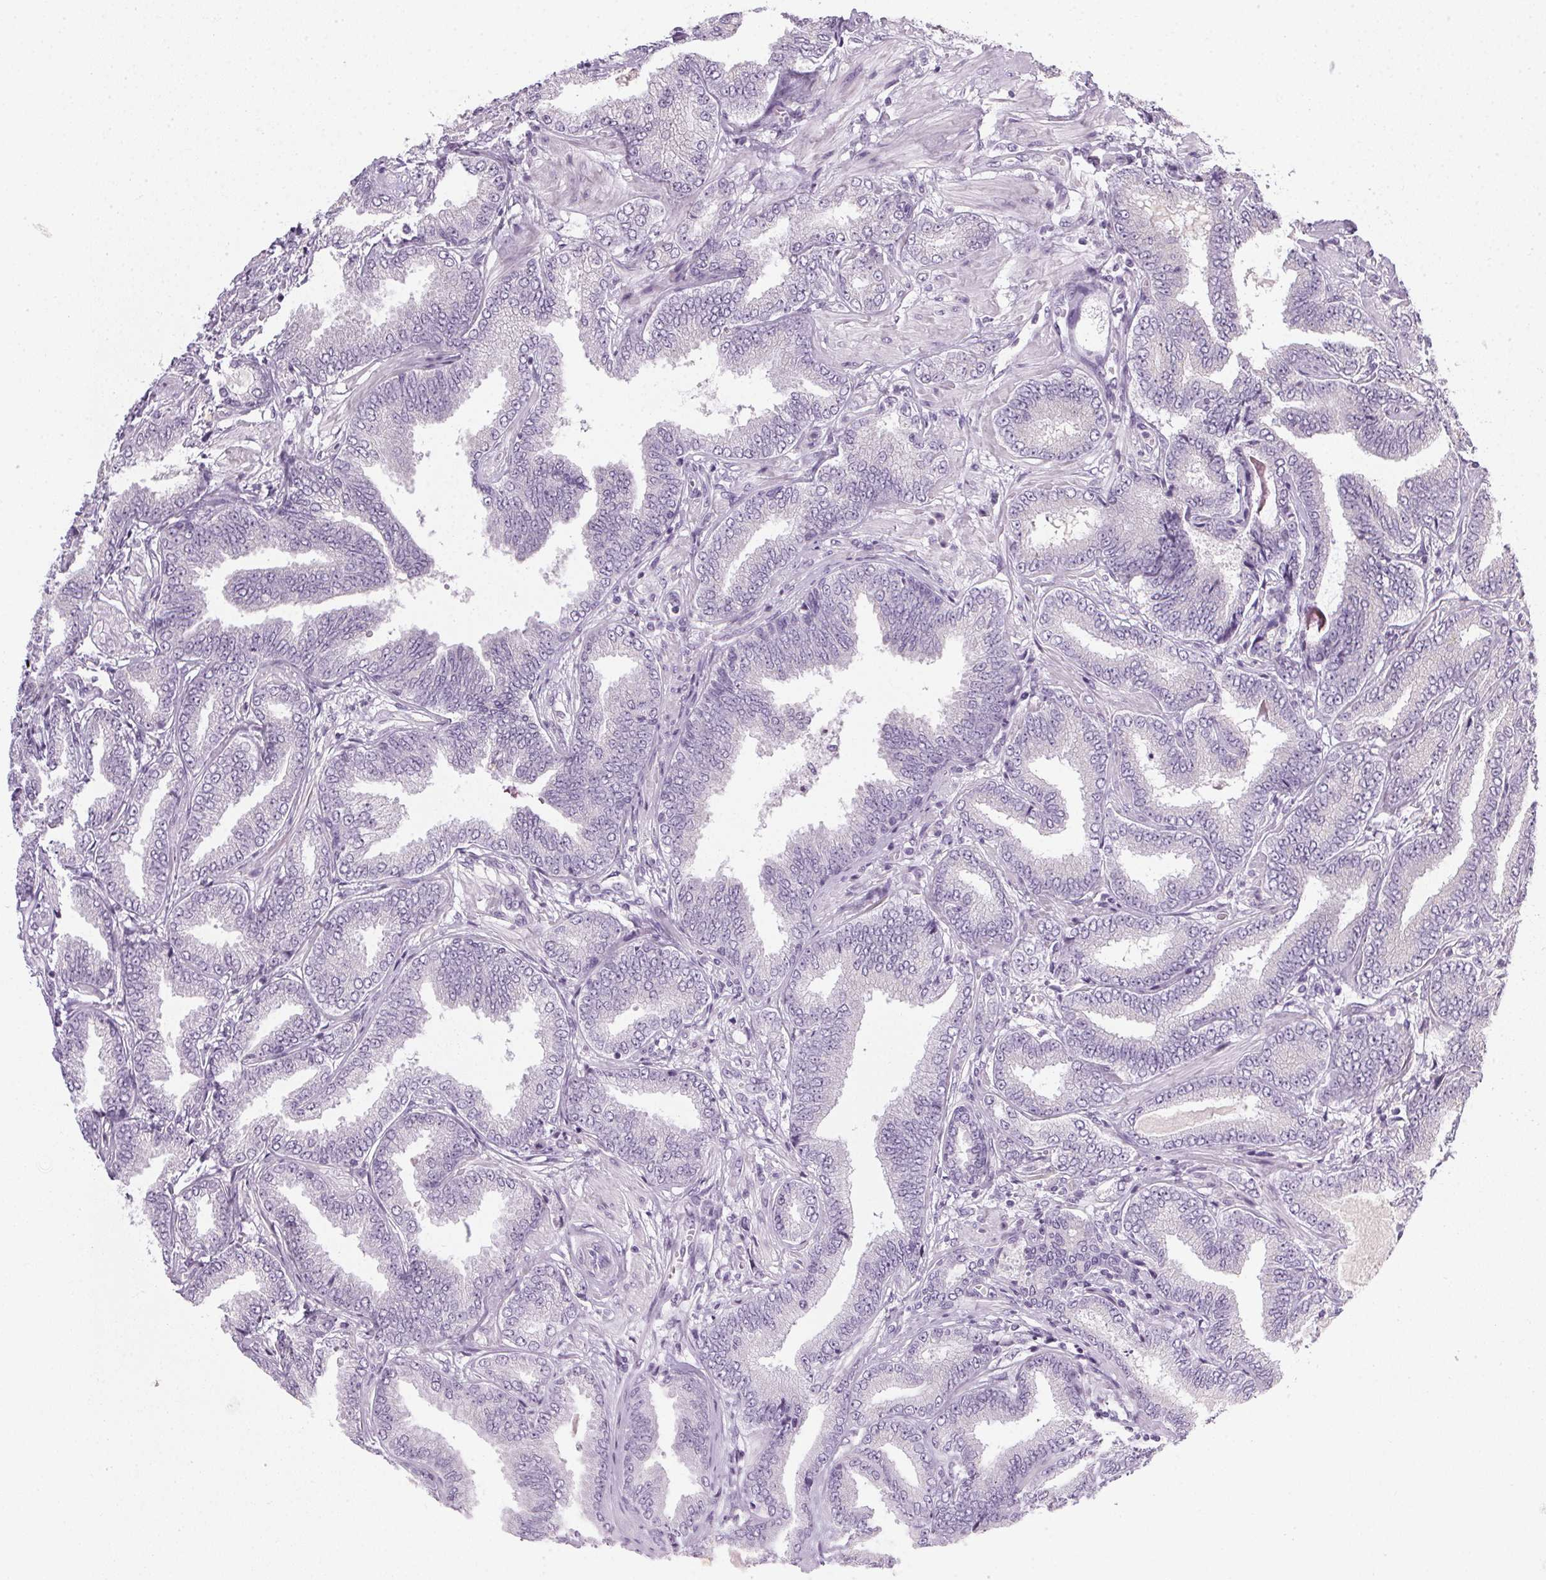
{"staining": {"intensity": "negative", "quantity": "none", "location": "none"}, "tissue": "prostate cancer", "cell_type": "Tumor cells", "image_type": "cancer", "snomed": [{"axis": "morphology", "description": "Adenocarcinoma, Low grade"}, {"axis": "topography", "description": "Prostate"}], "caption": "Histopathology image shows no significant protein expression in tumor cells of prostate cancer. The staining is performed using DAB (3,3'-diaminobenzidine) brown chromogen with nuclei counter-stained in using hematoxylin.", "gene": "TMEM72", "patient": {"sex": "male", "age": 55}}